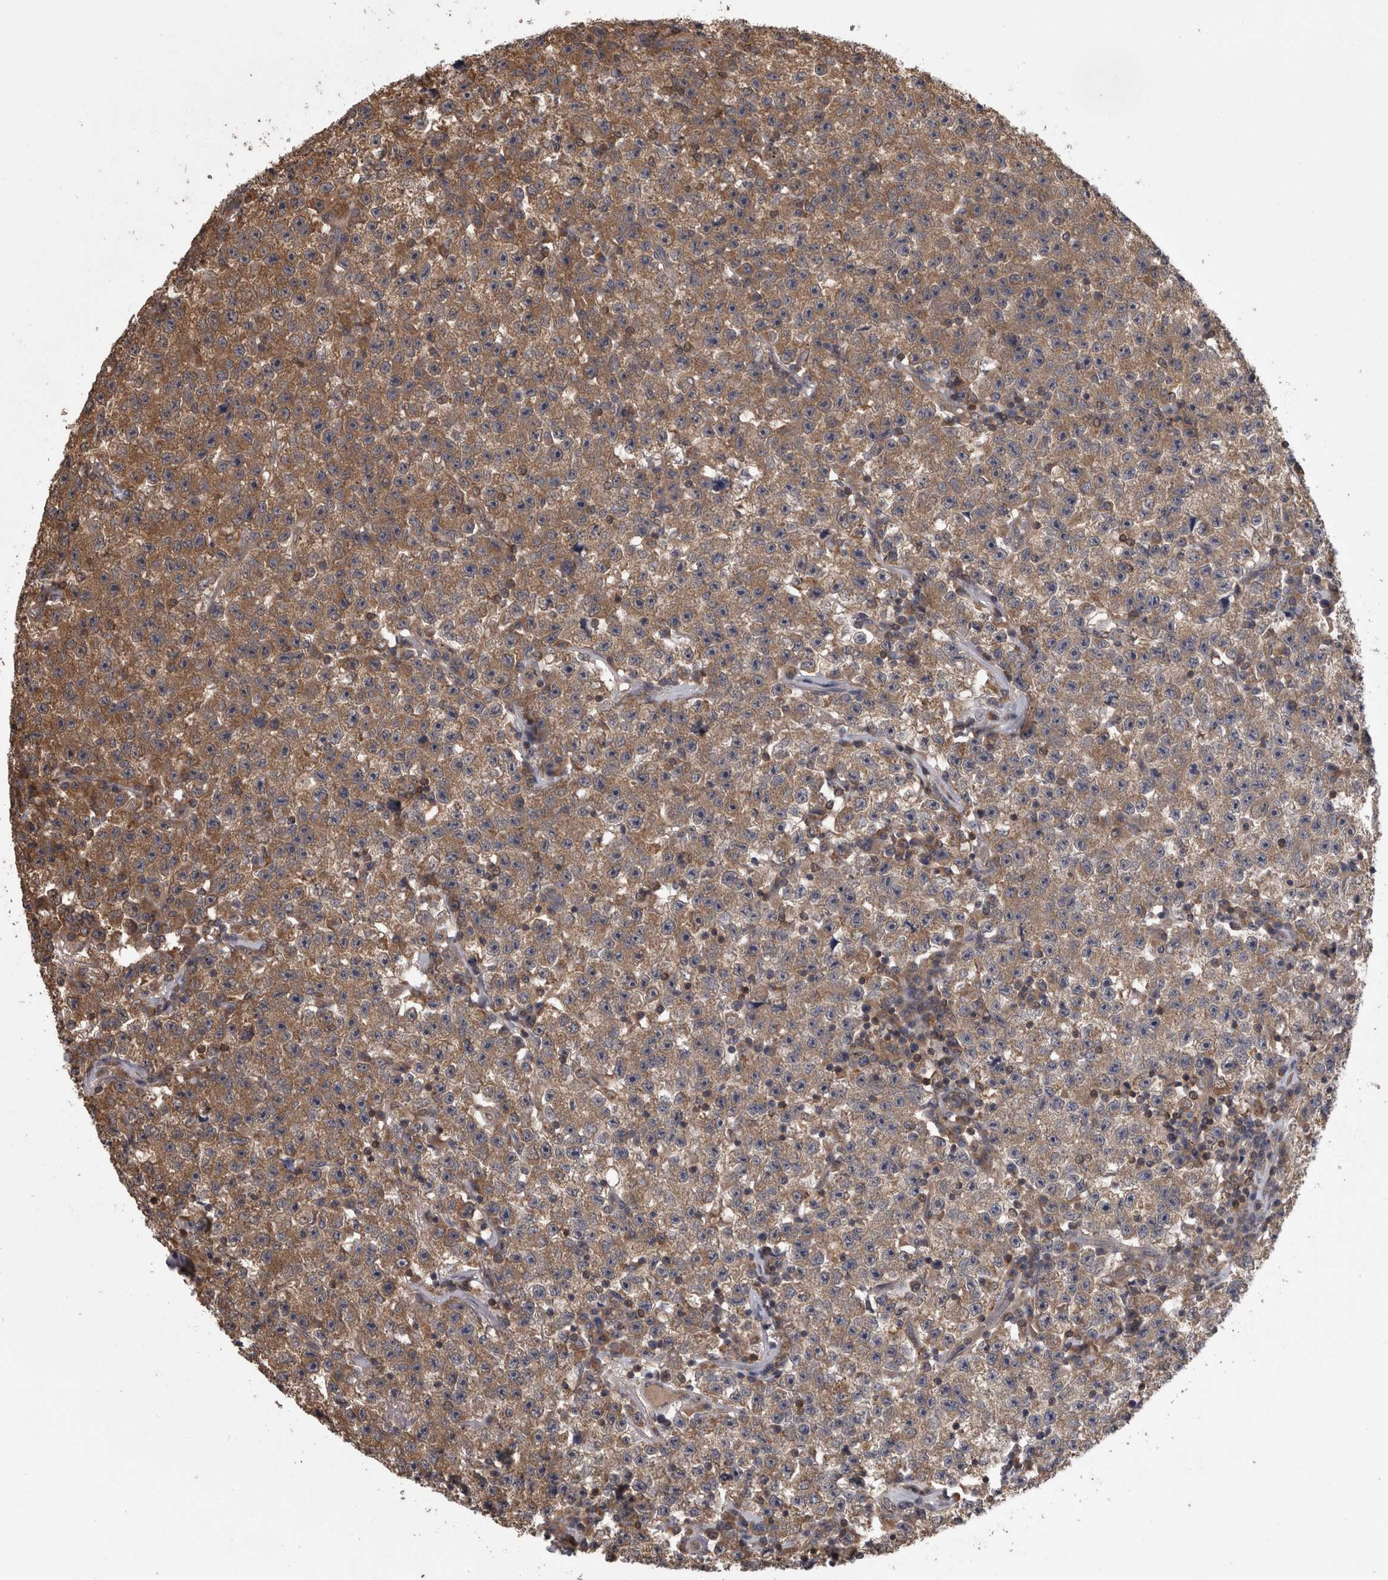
{"staining": {"intensity": "moderate", "quantity": ">75%", "location": "cytoplasmic/membranous"}, "tissue": "testis cancer", "cell_type": "Tumor cells", "image_type": "cancer", "snomed": [{"axis": "morphology", "description": "Seminoma, NOS"}, {"axis": "topography", "description": "Testis"}], "caption": "Immunohistochemistry (IHC) staining of testis cancer, which exhibits medium levels of moderate cytoplasmic/membranous positivity in approximately >75% of tumor cells indicating moderate cytoplasmic/membranous protein staining. The staining was performed using DAB (brown) for protein detection and nuclei were counterstained in hematoxylin (blue).", "gene": "APRT", "patient": {"sex": "male", "age": 22}}